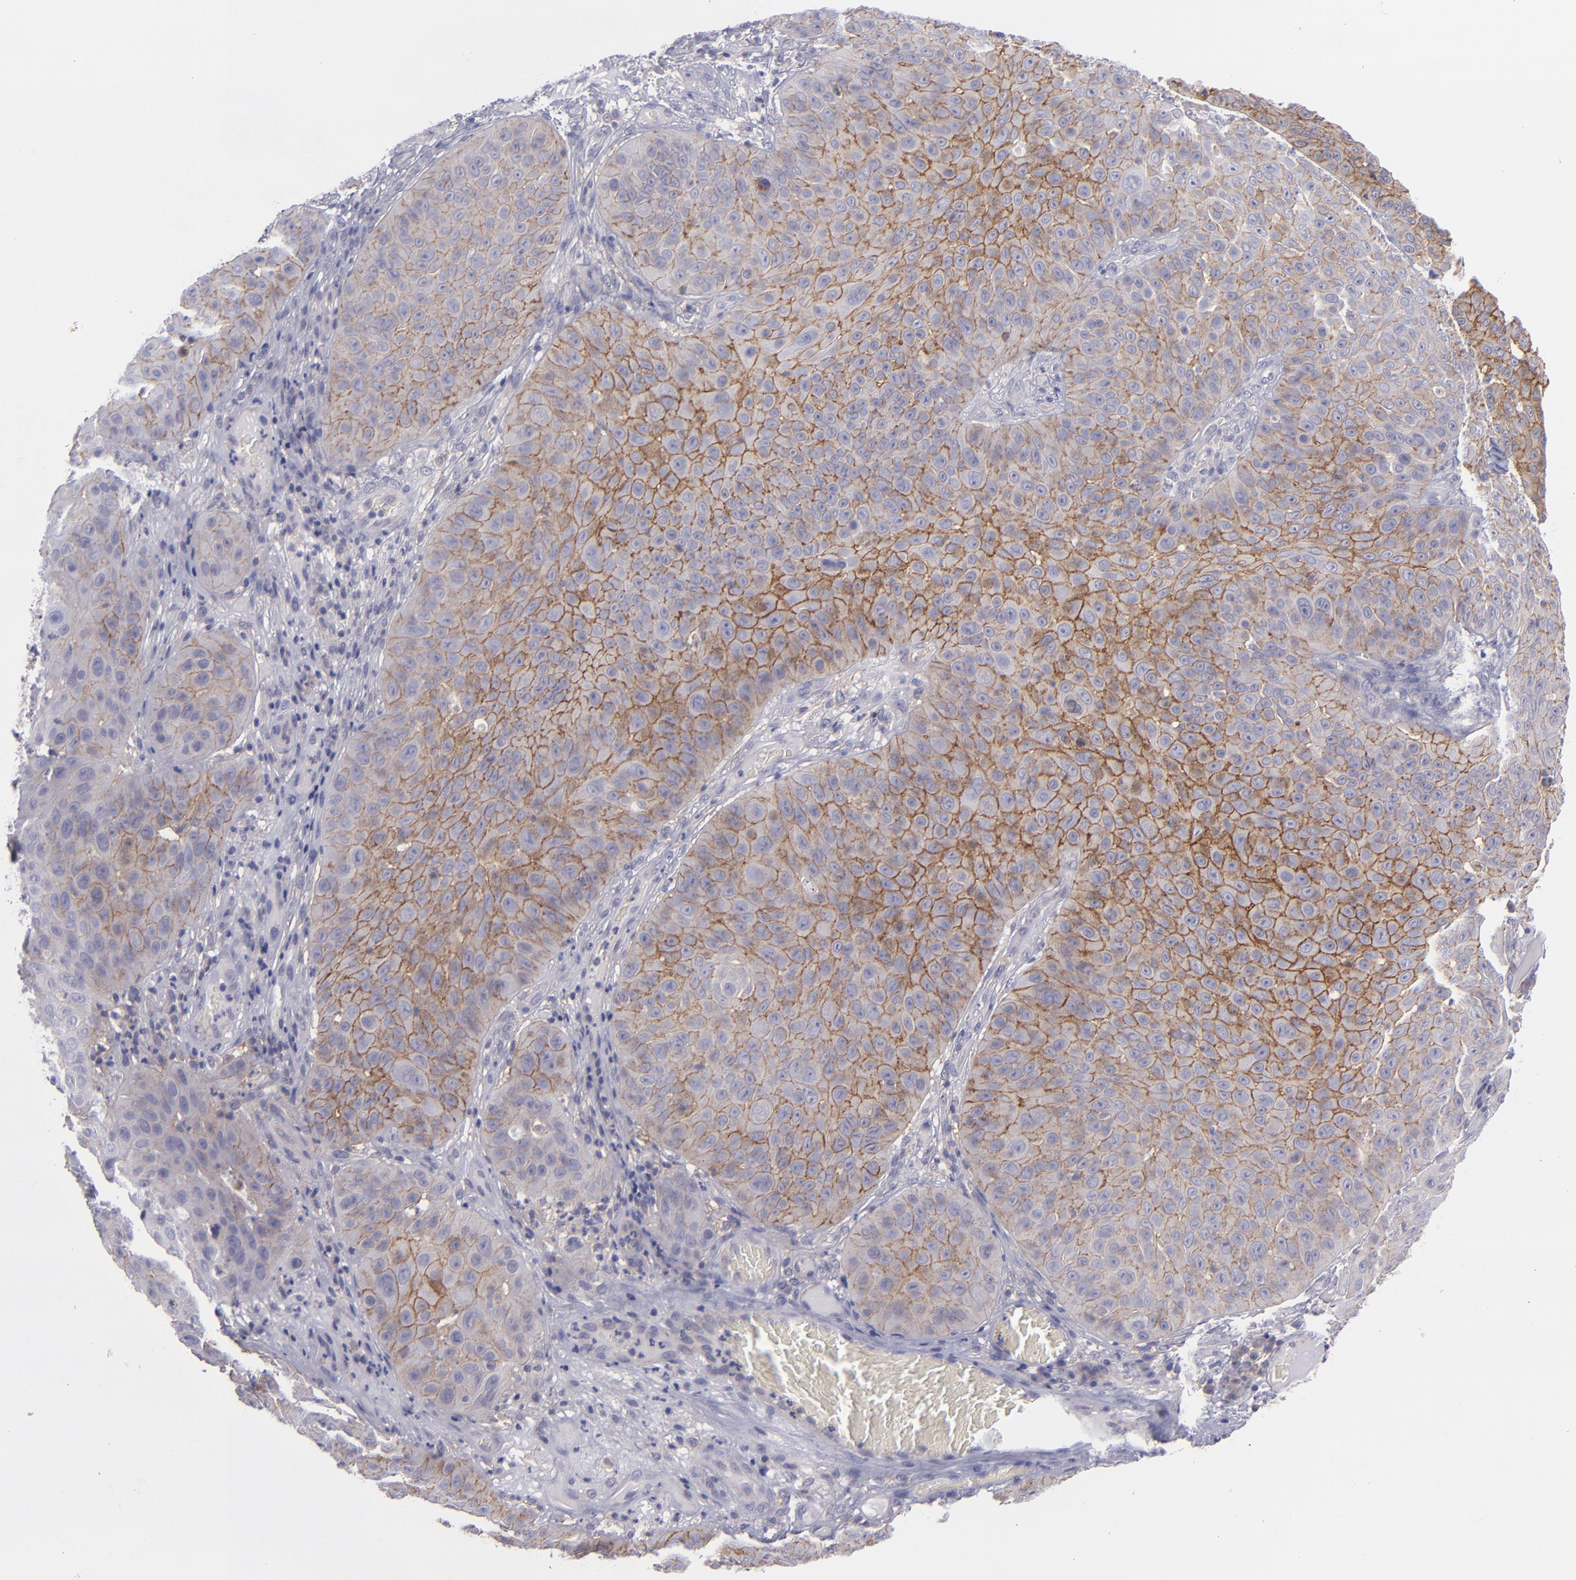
{"staining": {"intensity": "moderate", "quantity": "25%-75%", "location": "cytoplasmic/membranous"}, "tissue": "skin cancer", "cell_type": "Tumor cells", "image_type": "cancer", "snomed": [{"axis": "morphology", "description": "Squamous cell carcinoma, NOS"}, {"axis": "topography", "description": "Skin"}], "caption": "Protein staining by immunohistochemistry reveals moderate cytoplasmic/membranous positivity in about 25%-75% of tumor cells in squamous cell carcinoma (skin).", "gene": "BSG", "patient": {"sex": "male", "age": 82}}